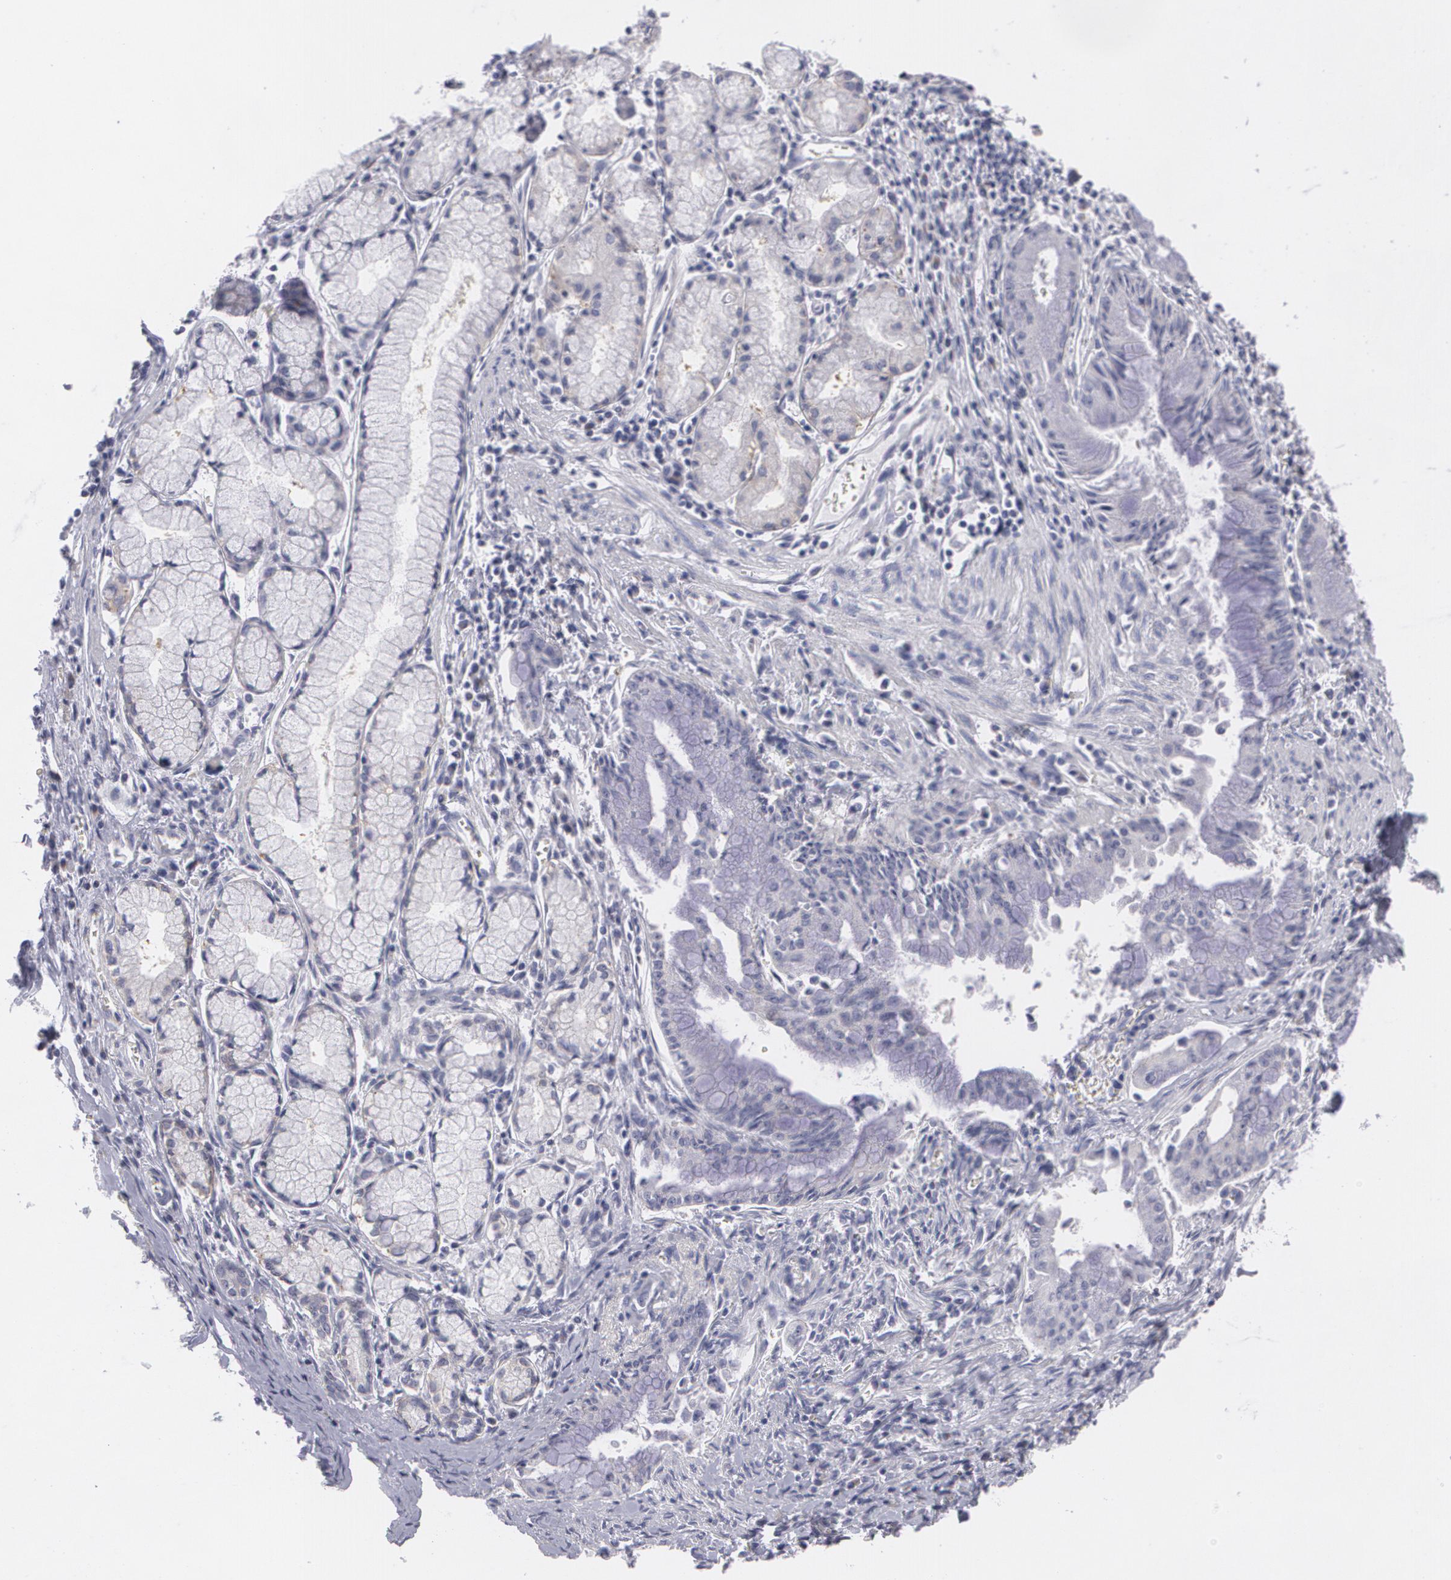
{"staining": {"intensity": "negative", "quantity": "none", "location": "none"}, "tissue": "pancreatic cancer", "cell_type": "Tumor cells", "image_type": "cancer", "snomed": [{"axis": "morphology", "description": "Adenocarcinoma, NOS"}, {"axis": "topography", "description": "Pancreas"}], "caption": "The photomicrograph shows no staining of tumor cells in adenocarcinoma (pancreatic).", "gene": "MBNL3", "patient": {"sex": "male", "age": 59}}